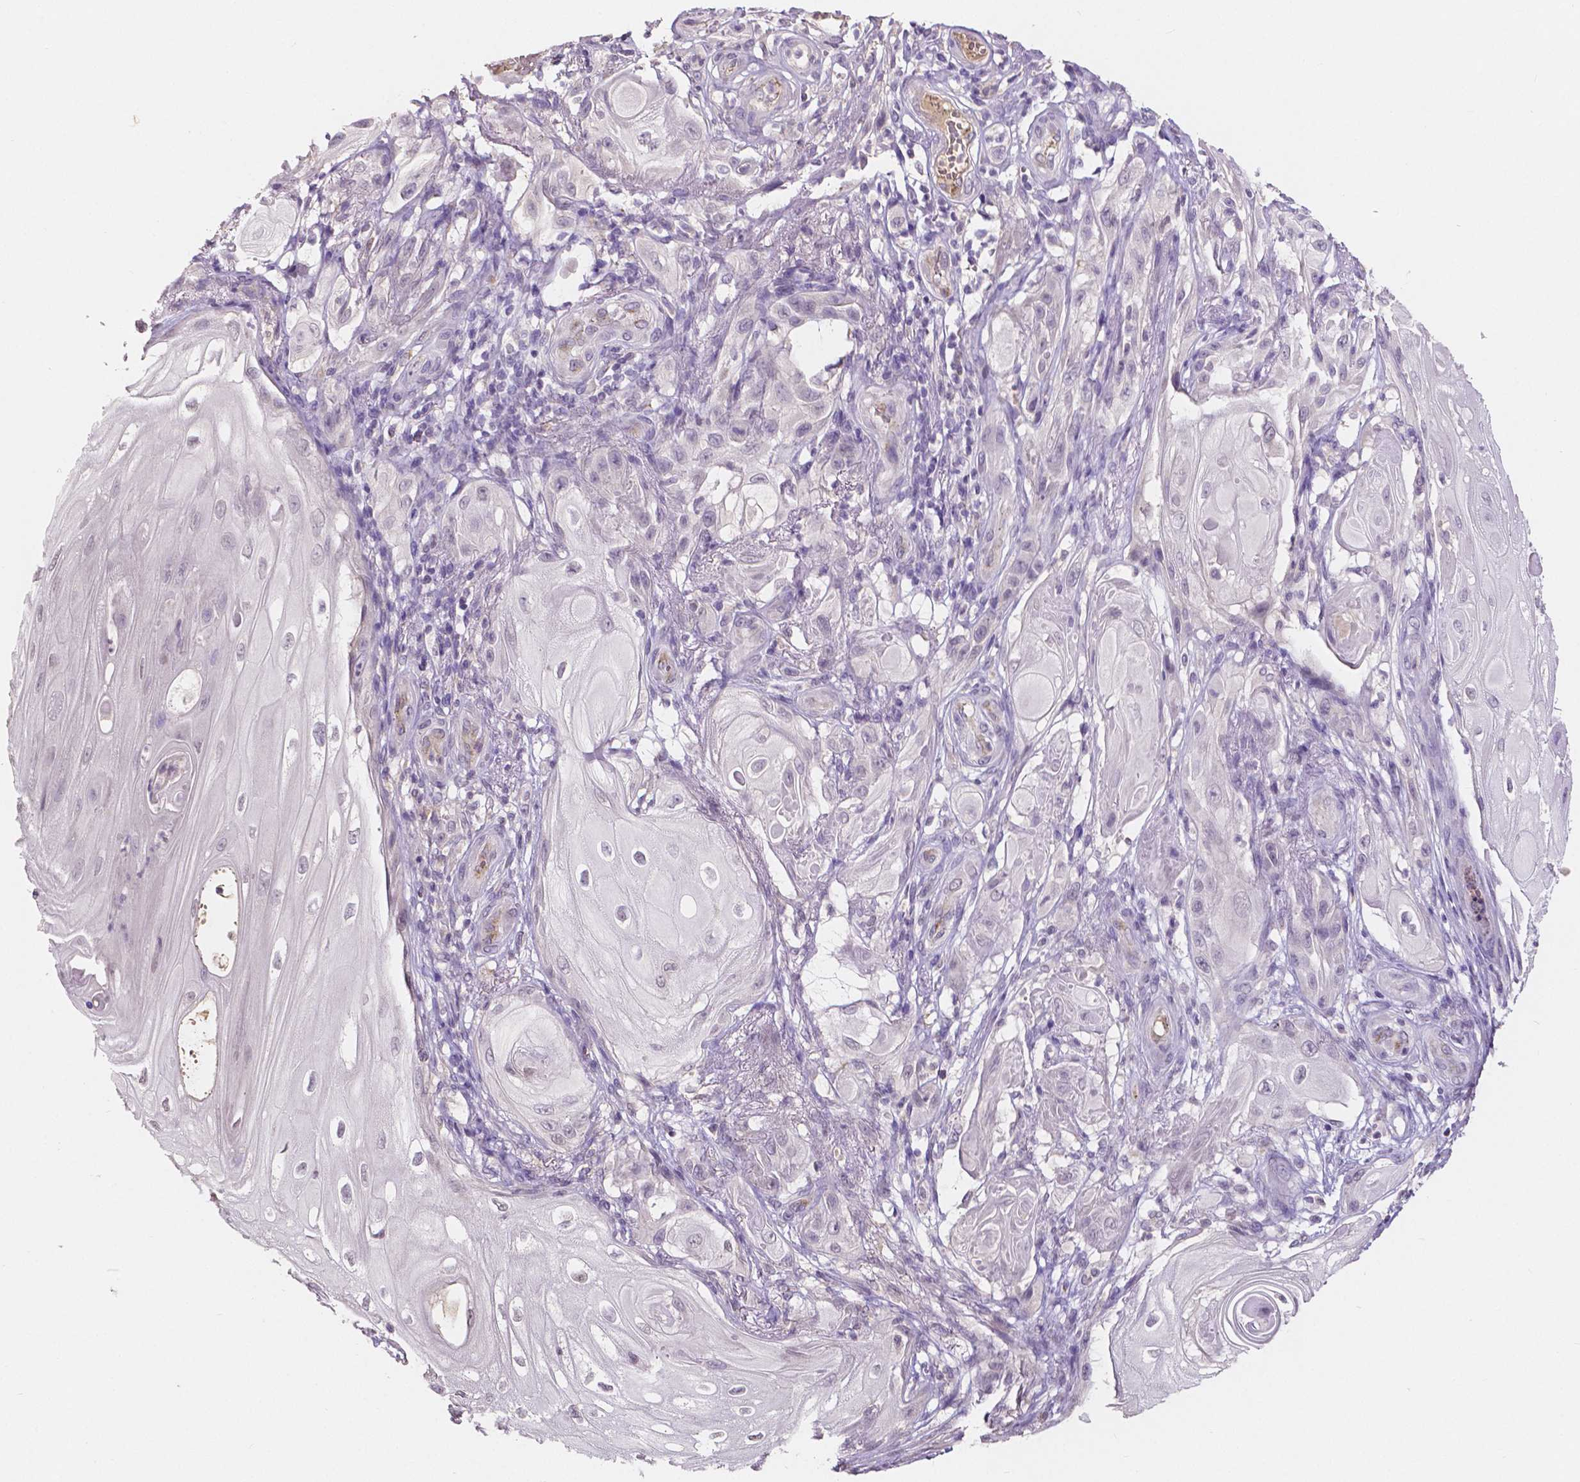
{"staining": {"intensity": "negative", "quantity": "none", "location": "none"}, "tissue": "skin cancer", "cell_type": "Tumor cells", "image_type": "cancer", "snomed": [{"axis": "morphology", "description": "Squamous cell carcinoma, NOS"}, {"axis": "topography", "description": "Skin"}], "caption": "Tumor cells show no significant protein expression in skin cancer.", "gene": "ELAVL2", "patient": {"sex": "male", "age": 62}}